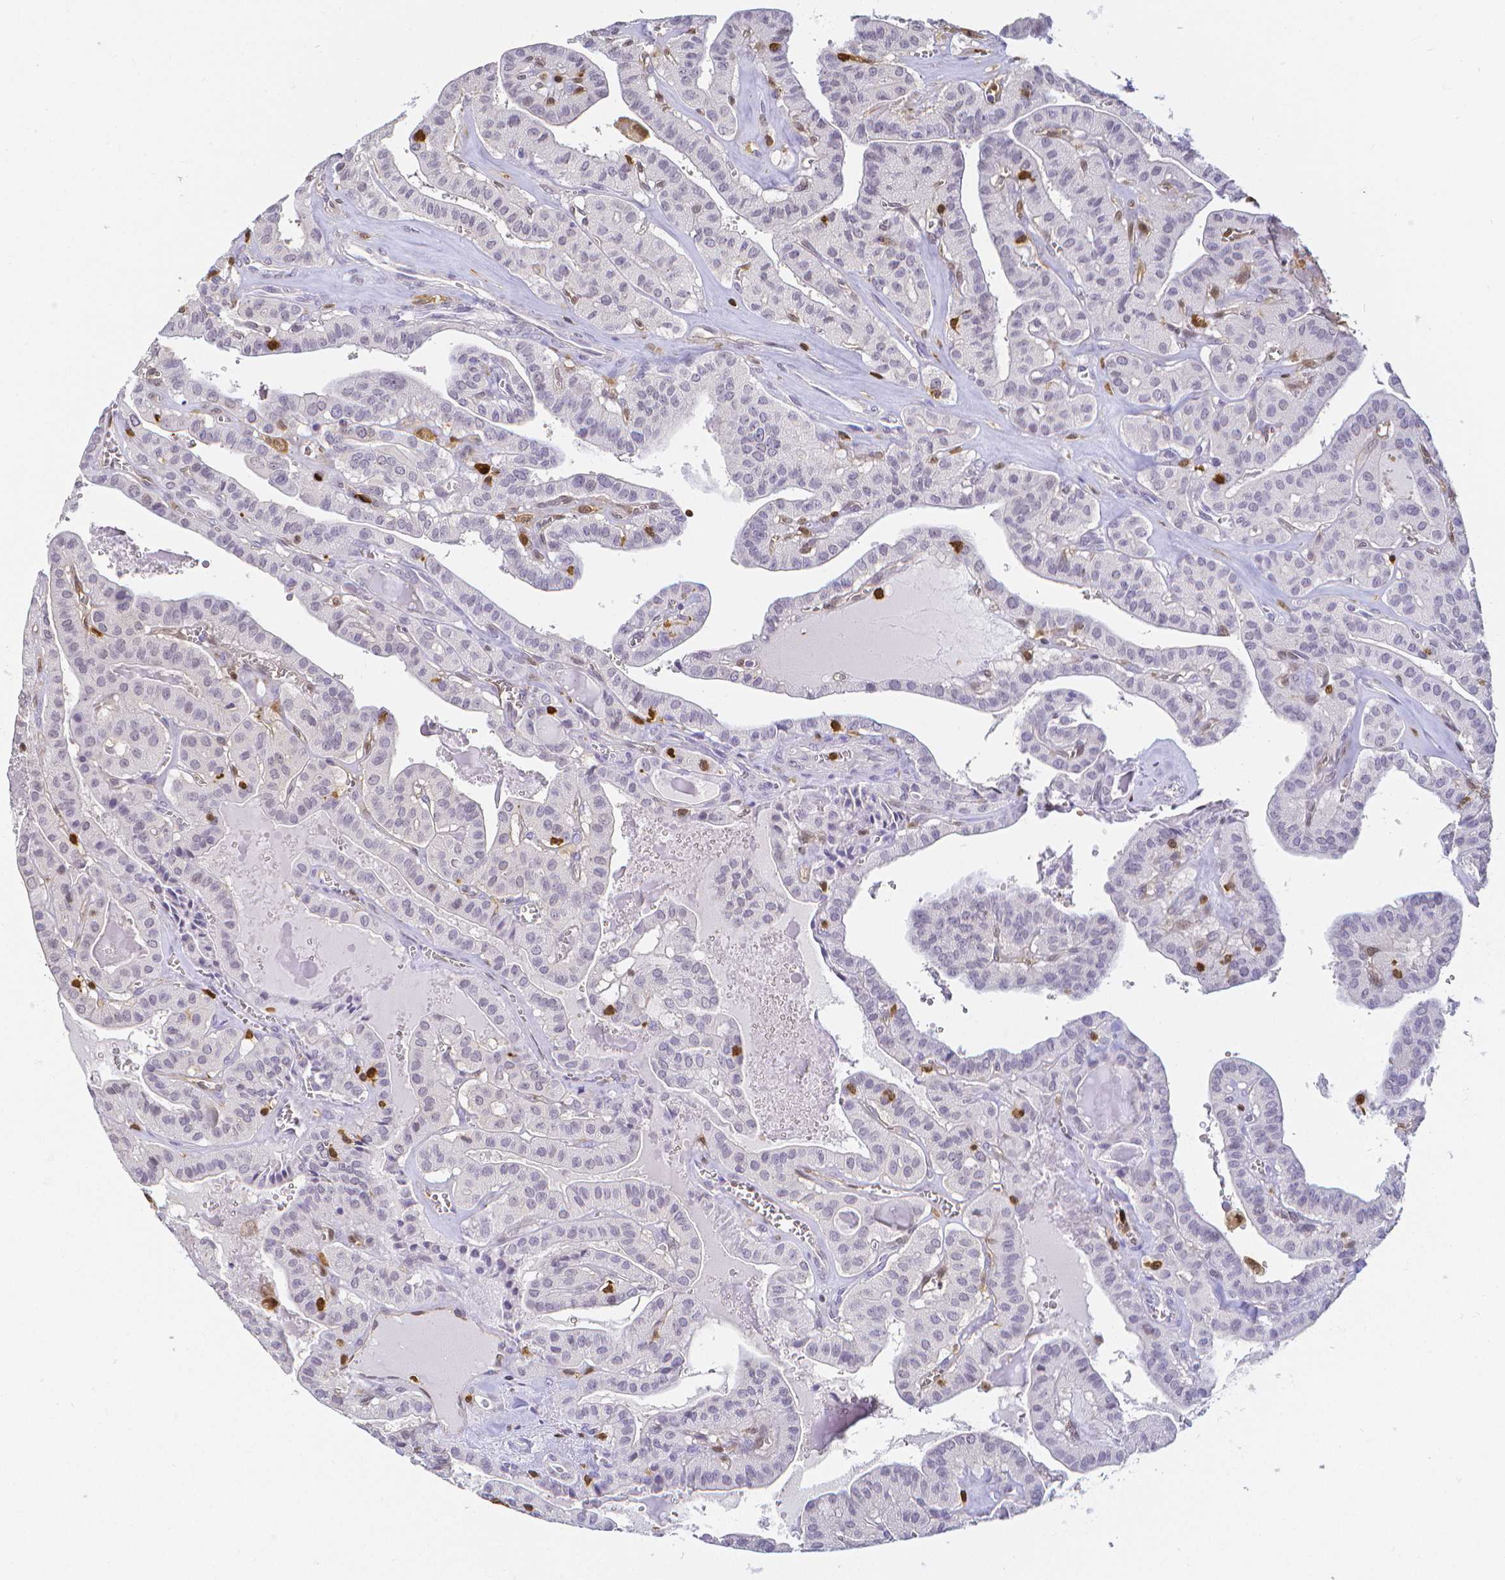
{"staining": {"intensity": "negative", "quantity": "none", "location": "none"}, "tissue": "thyroid cancer", "cell_type": "Tumor cells", "image_type": "cancer", "snomed": [{"axis": "morphology", "description": "Papillary adenocarcinoma, NOS"}, {"axis": "topography", "description": "Thyroid gland"}], "caption": "IHC photomicrograph of neoplastic tissue: human thyroid cancer (papillary adenocarcinoma) stained with DAB displays no significant protein expression in tumor cells.", "gene": "COTL1", "patient": {"sex": "male", "age": 52}}